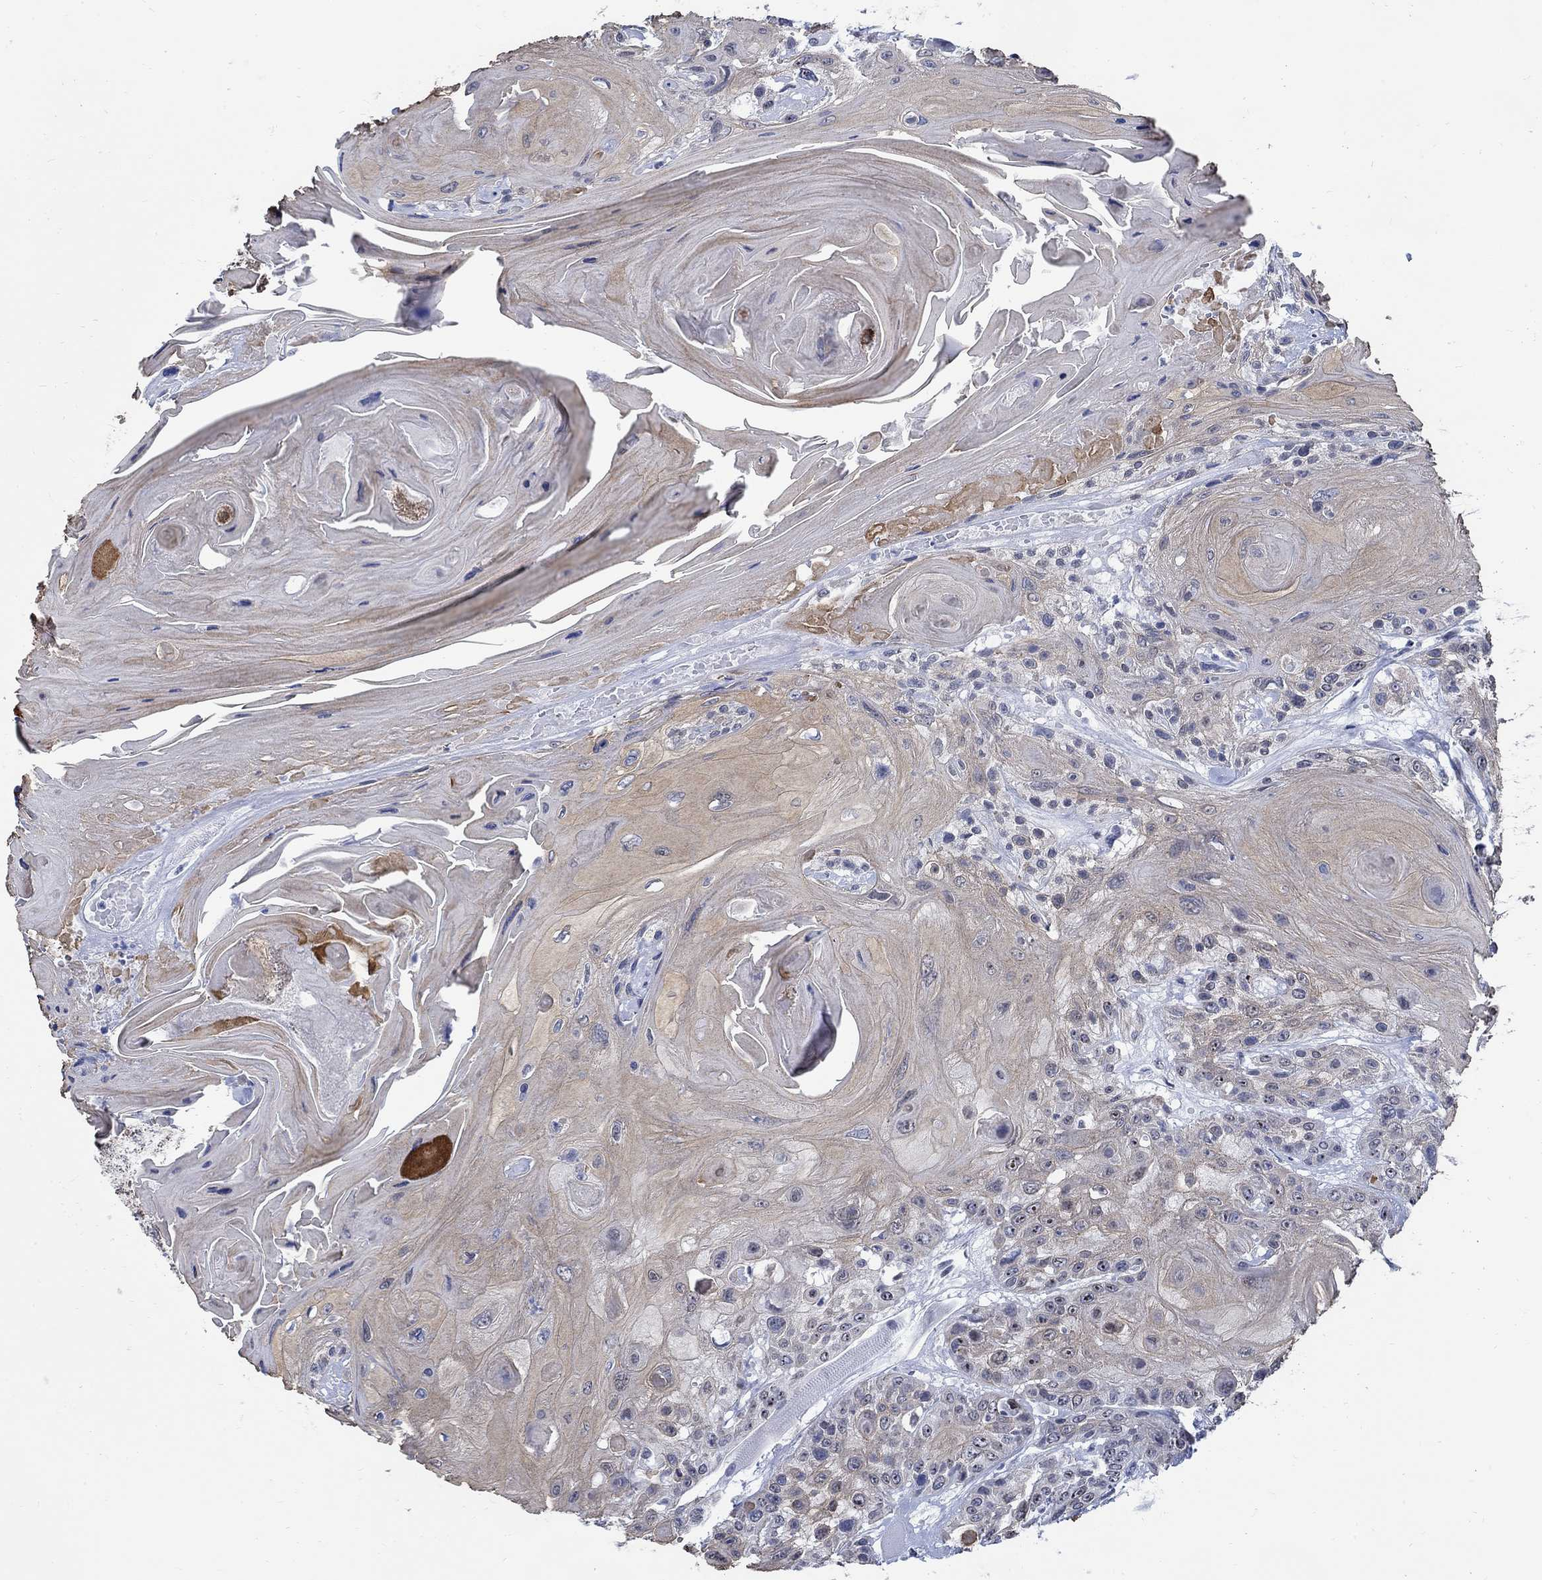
{"staining": {"intensity": "weak", "quantity": "25%-75%", "location": "cytoplasmic/membranous,nuclear"}, "tissue": "head and neck cancer", "cell_type": "Tumor cells", "image_type": "cancer", "snomed": [{"axis": "morphology", "description": "Squamous cell carcinoma, NOS"}, {"axis": "topography", "description": "Head-Neck"}], "caption": "A brown stain highlights weak cytoplasmic/membranous and nuclear expression of a protein in human head and neck cancer tumor cells. (Brightfield microscopy of DAB IHC at high magnification).", "gene": "DLK1", "patient": {"sex": "female", "age": 59}}